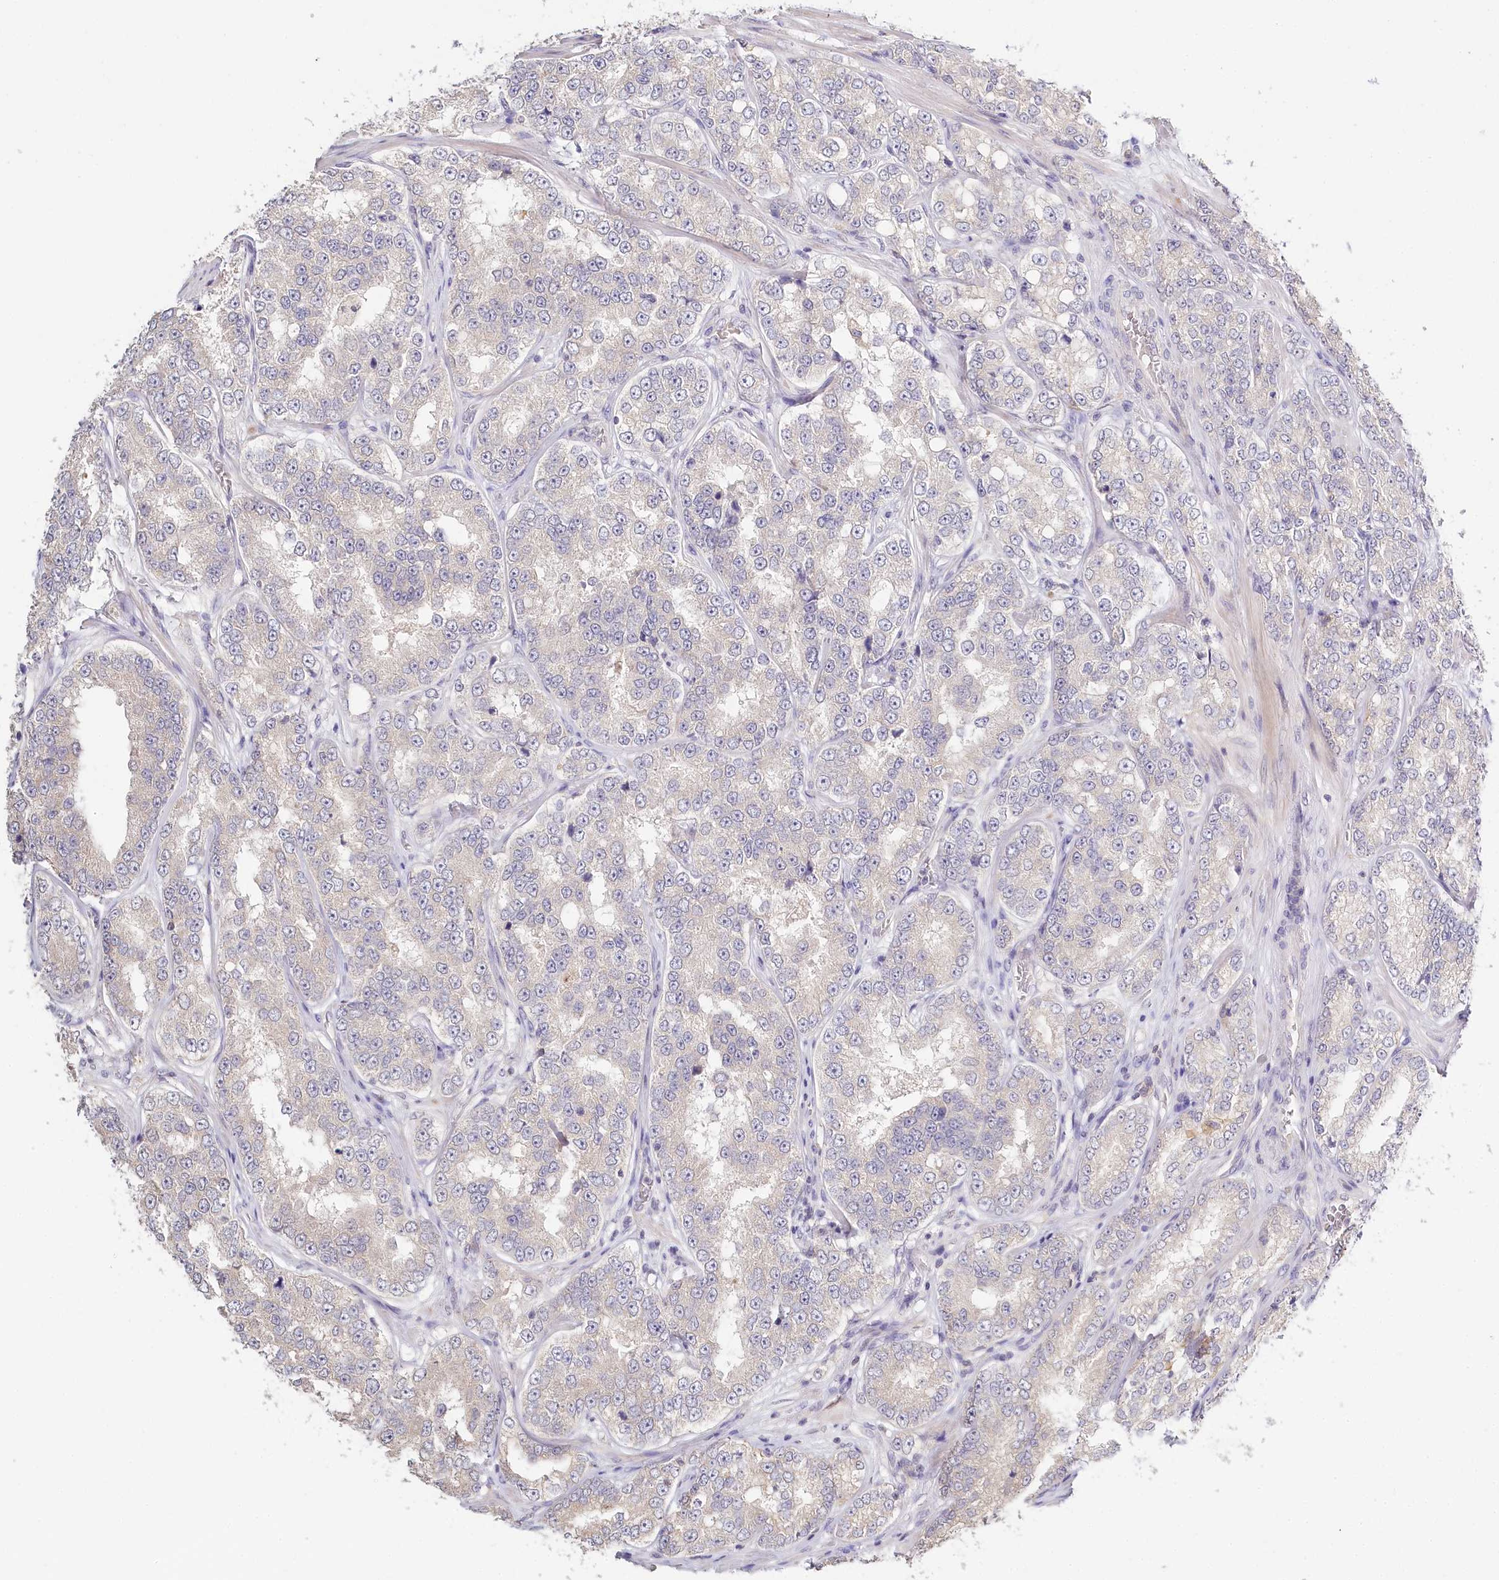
{"staining": {"intensity": "negative", "quantity": "none", "location": "none"}, "tissue": "prostate cancer", "cell_type": "Tumor cells", "image_type": "cancer", "snomed": [{"axis": "morphology", "description": "Normal tissue, NOS"}, {"axis": "morphology", "description": "Adenocarcinoma, High grade"}, {"axis": "topography", "description": "Prostate"}], "caption": "Prostate high-grade adenocarcinoma stained for a protein using immunohistochemistry reveals no staining tumor cells.", "gene": "DAPK1", "patient": {"sex": "male", "age": 83}}